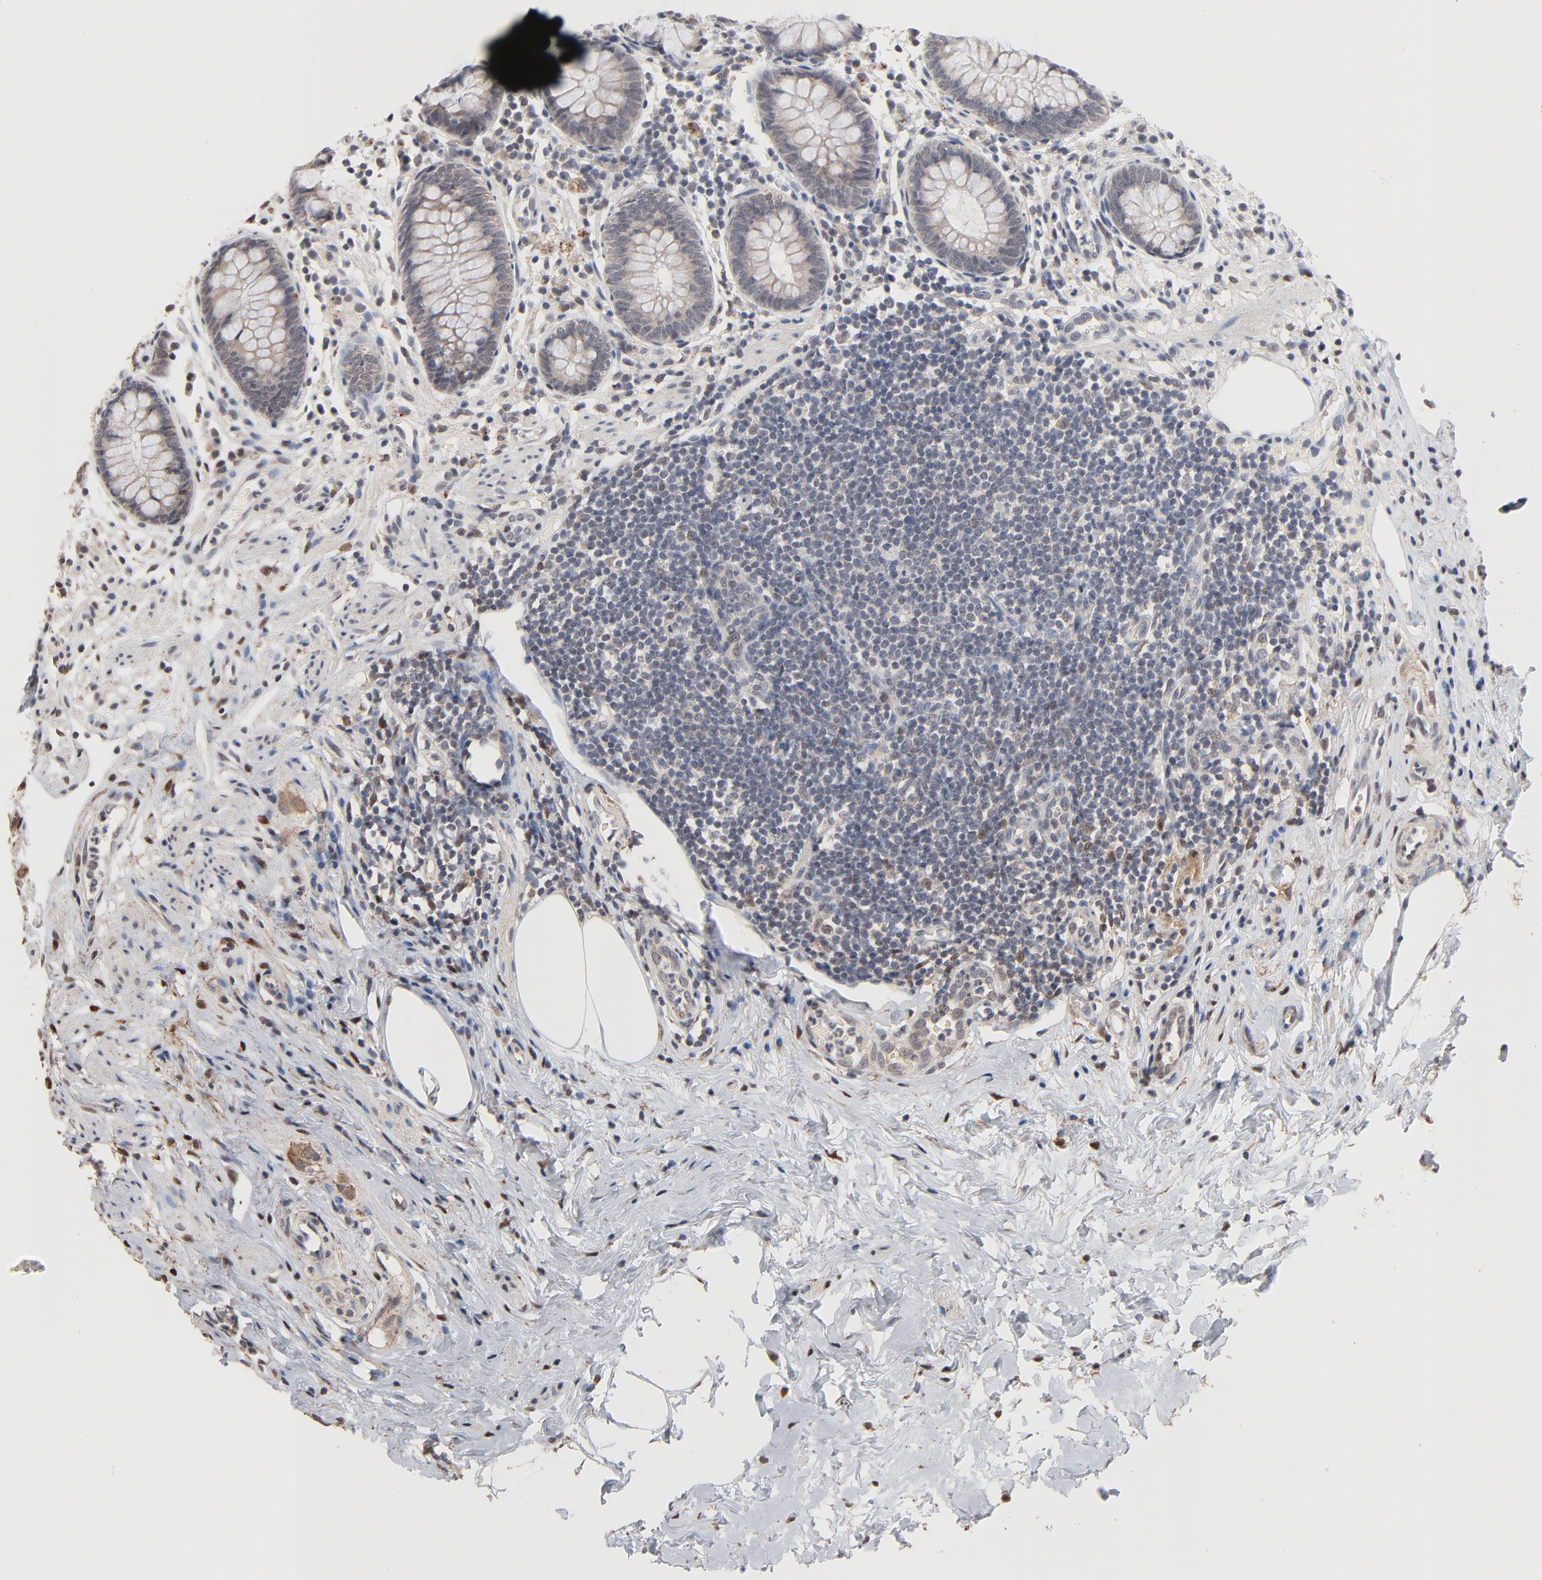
{"staining": {"intensity": "moderate", "quantity": "25%-75%", "location": "cytoplasmic/membranous"}, "tissue": "appendix", "cell_type": "Glandular cells", "image_type": "normal", "snomed": [{"axis": "morphology", "description": "Normal tissue, NOS"}, {"axis": "topography", "description": "Appendix"}], "caption": "Protein staining by immunohistochemistry shows moderate cytoplasmic/membranous positivity in approximately 25%-75% of glandular cells in benign appendix. (Stains: DAB in brown, nuclei in blue, Microscopy: brightfield microscopy at high magnification).", "gene": "MSL2", "patient": {"sex": "male", "age": 38}}